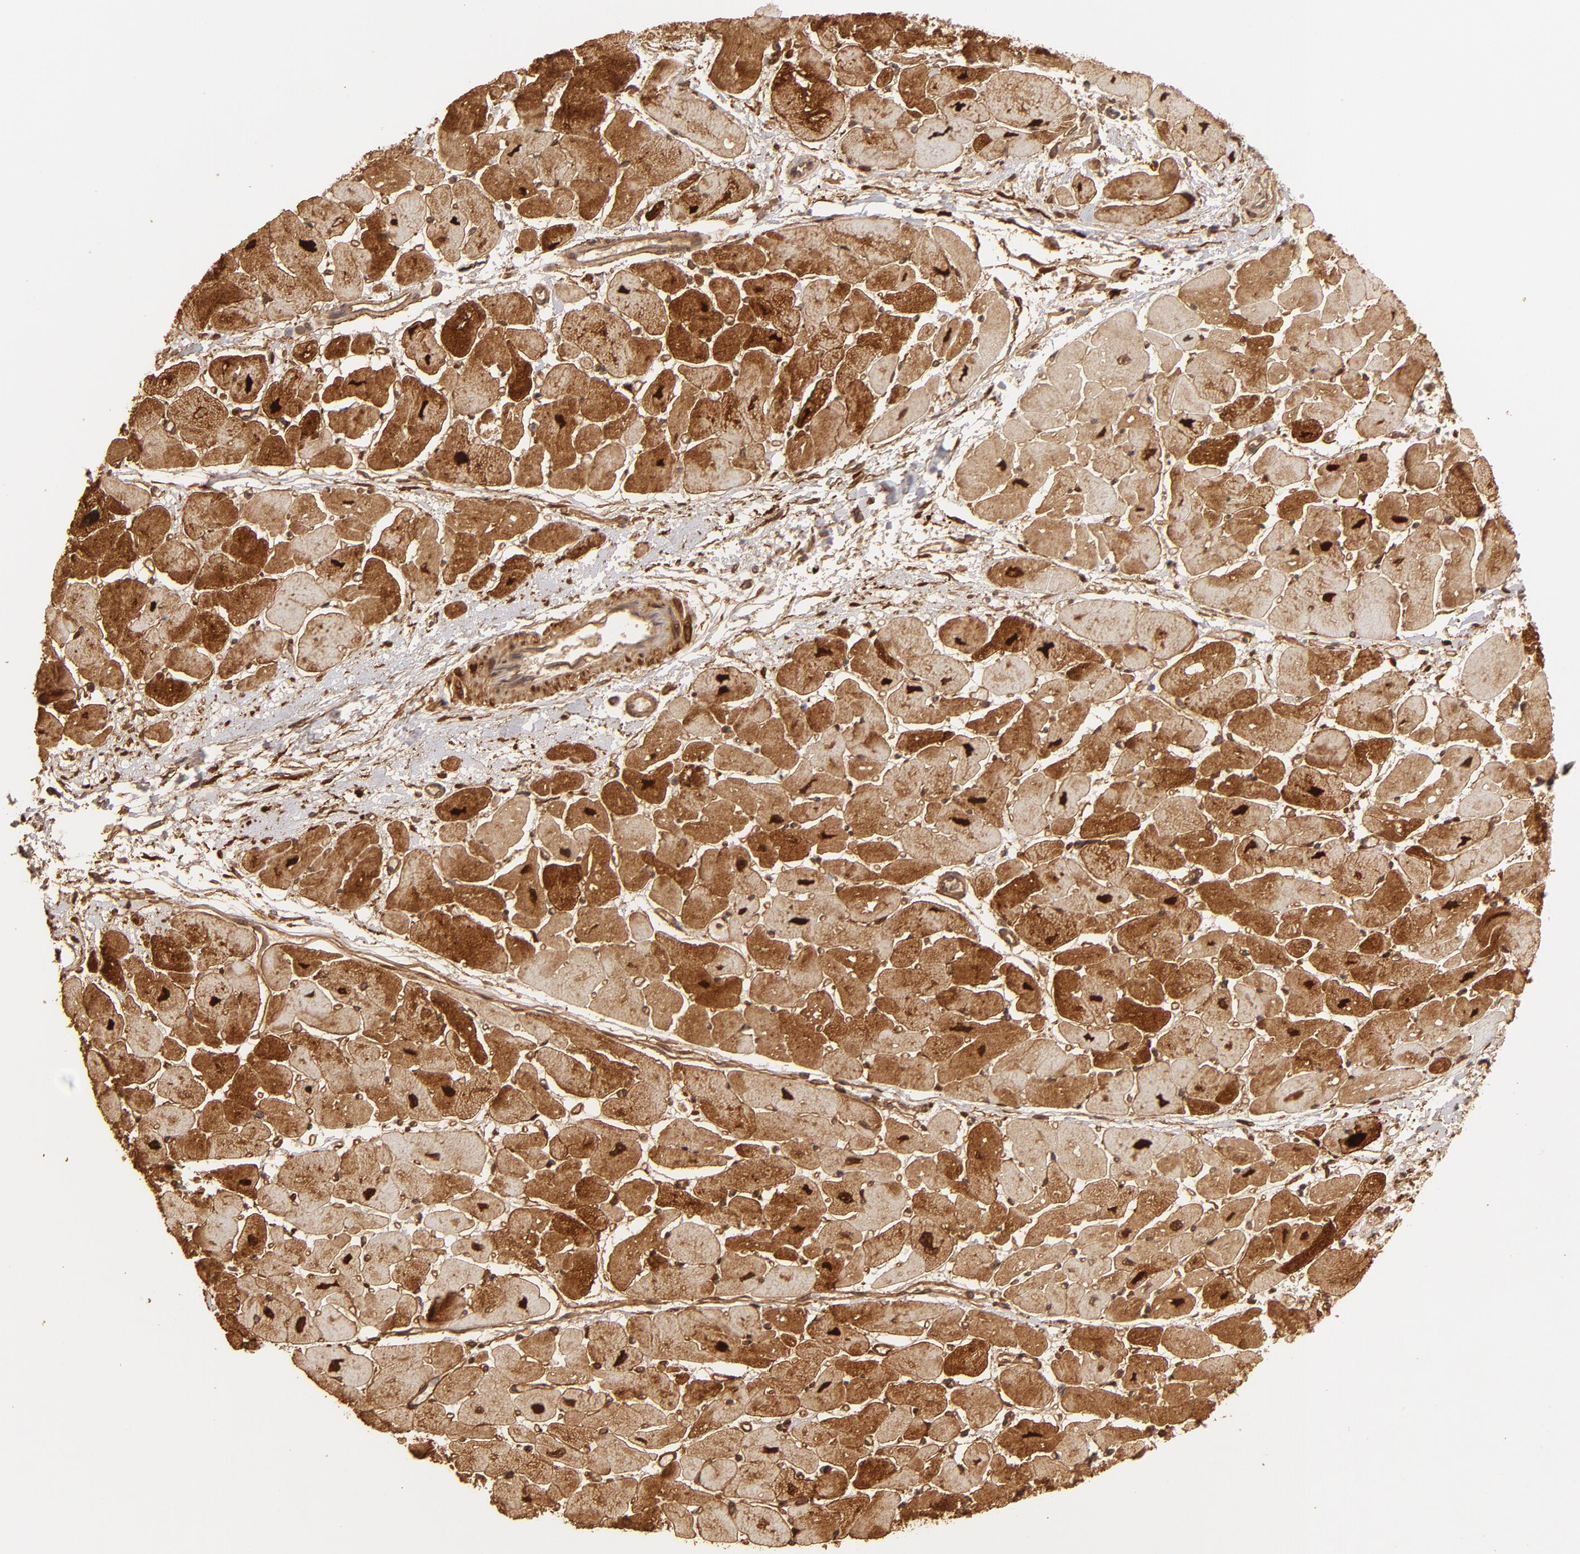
{"staining": {"intensity": "strong", "quantity": ">75%", "location": "cytoplasmic/membranous"}, "tissue": "heart muscle", "cell_type": "Cardiomyocytes", "image_type": "normal", "snomed": [{"axis": "morphology", "description": "Normal tissue, NOS"}, {"axis": "topography", "description": "Heart"}], "caption": "Immunohistochemical staining of normal human heart muscle exhibits strong cytoplasmic/membranous protein expression in approximately >75% of cardiomyocytes.", "gene": "HSPB6", "patient": {"sex": "female", "age": 54}}